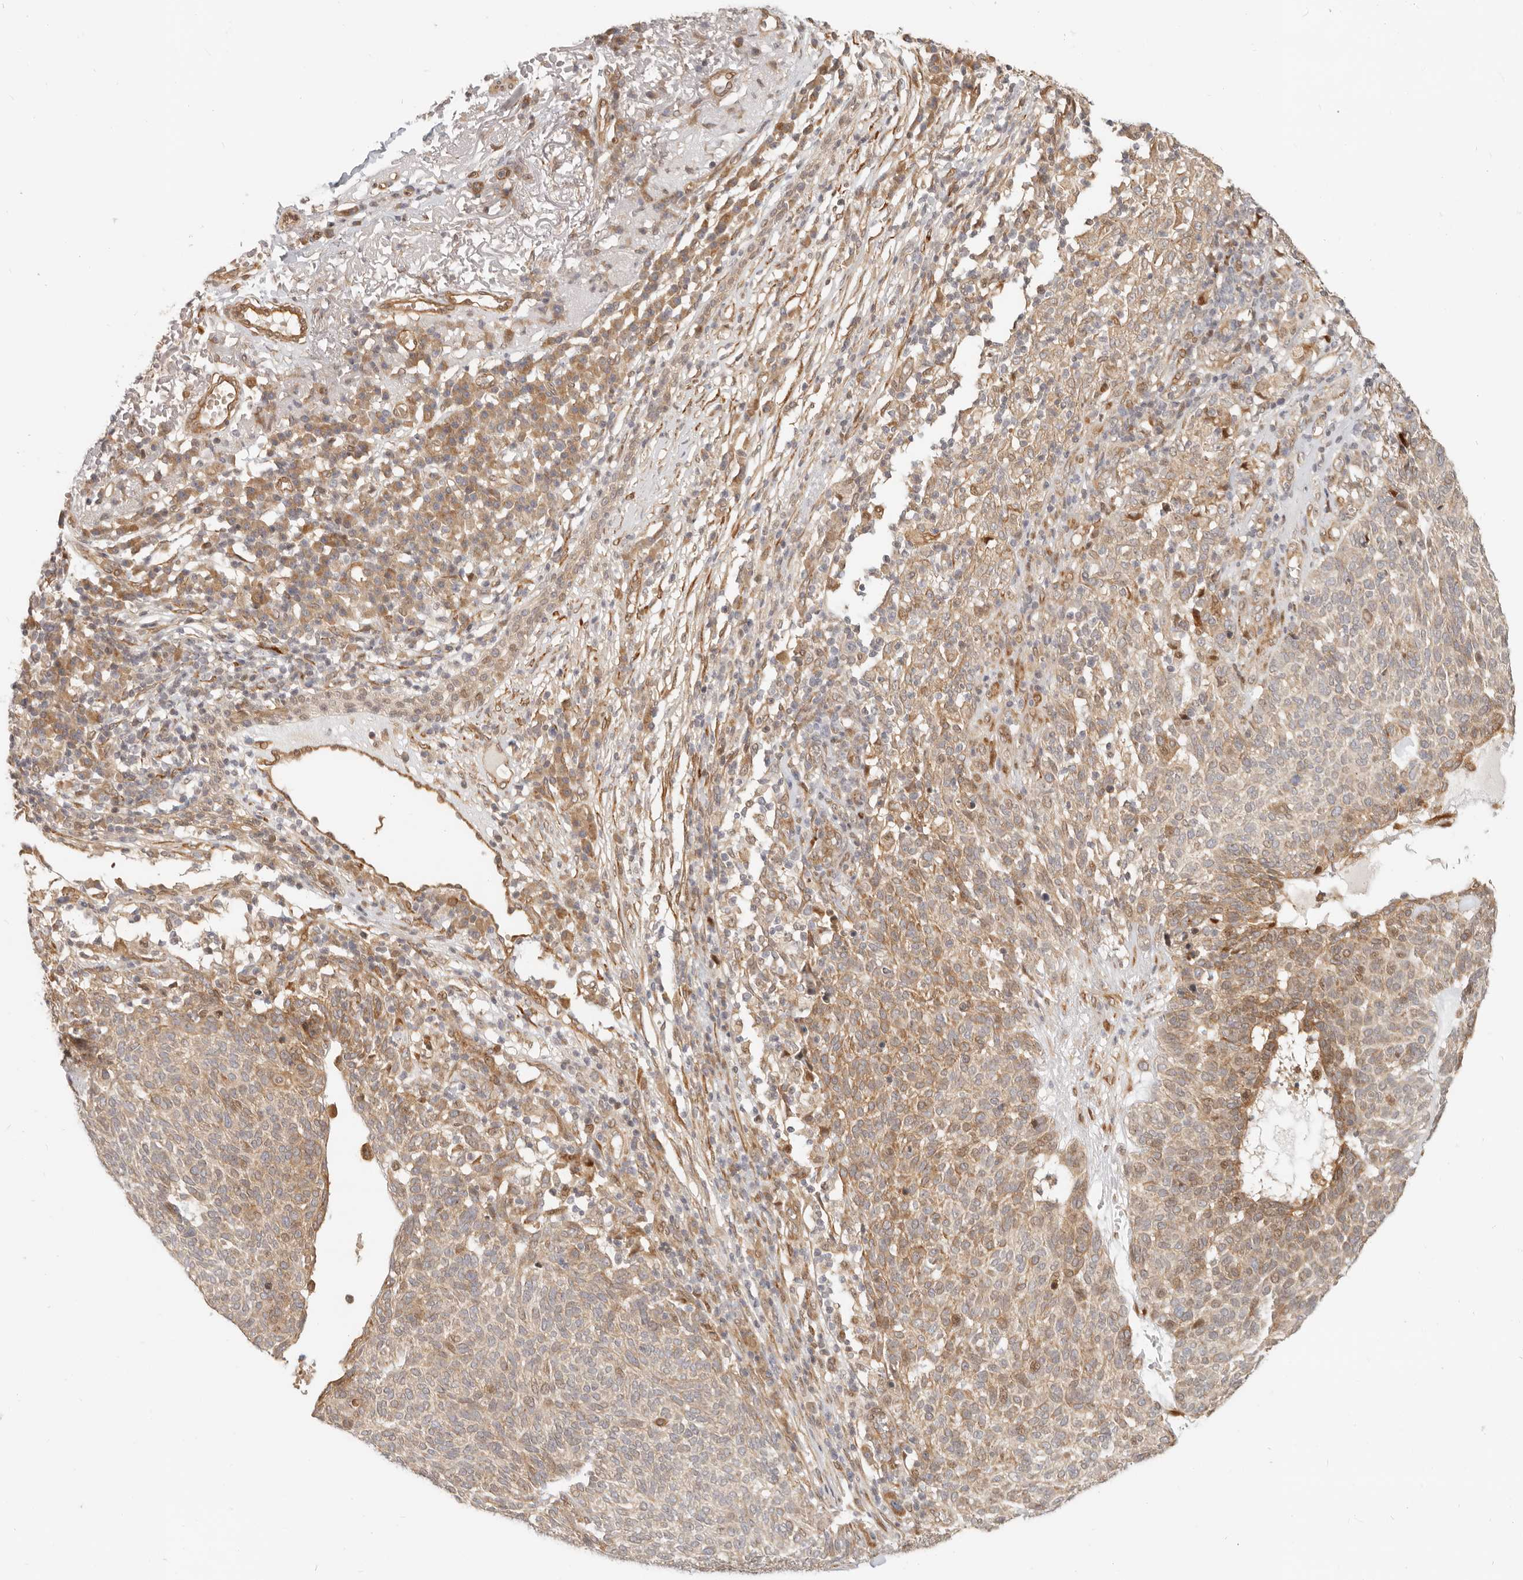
{"staining": {"intensity": "weak", "quantity": "25%-75%", "location": "cytoplasmic/membranous"}, "tissue": "skin cancer", "cell_type": "Tumor cells", "image_type": "cancer", "snomed": [{"axis": "morphology", "description": "Squamous cell carcinoma, NOS"}, {"axis": "topography", "description": "Skin"}], "caption": "This photomicrograph exhibits skin squamous cell carcinoma stained with immunohistochemistry (IHC) to label a protein in brown. The cytoplasmic/membranous of tumor cells show weak positivity for the protein. Nuclei are counter-stained blue.", "gene": "TUFT1", "patient": {"sex": "female", "age": 90}}